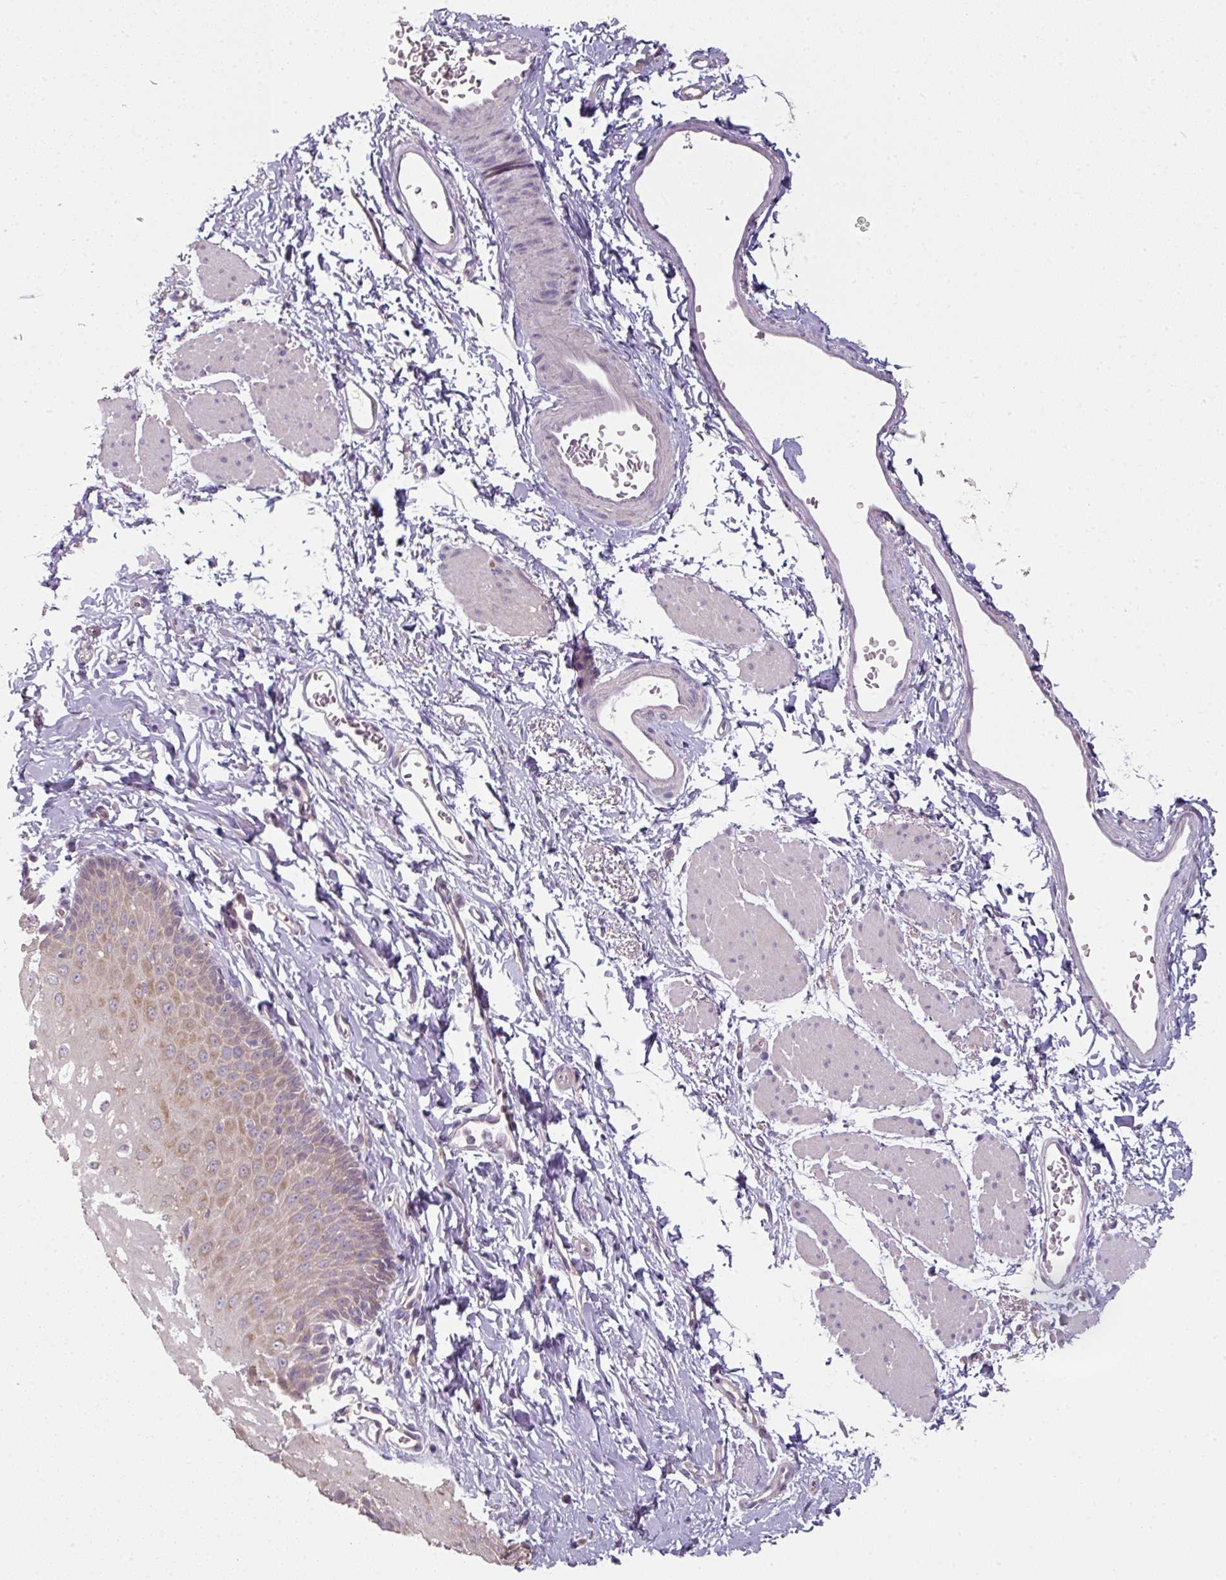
{"staining": {"intensity": "moderate", "quantity": "<25%", "location": "cytoplasmic/membranous"}, "tissue": "esophagus", "cell_type": "Squamous epithelial cells", "image_type": "normal", "snomed": [{"axis": "morphology", "description": "Normal tissue, NOS"}, {"axis": "topography", "description": "Esophagus"}], "caption": "Squamous epithelial cells show moderate cytoplasmic/membranous expression in approximately <25% of cells in normal esophagus. (Brightfield microscopy of DAB IHC at high magnification).", "gene": "C19orf33", "patient": {"sex": "male", "age": 70}}